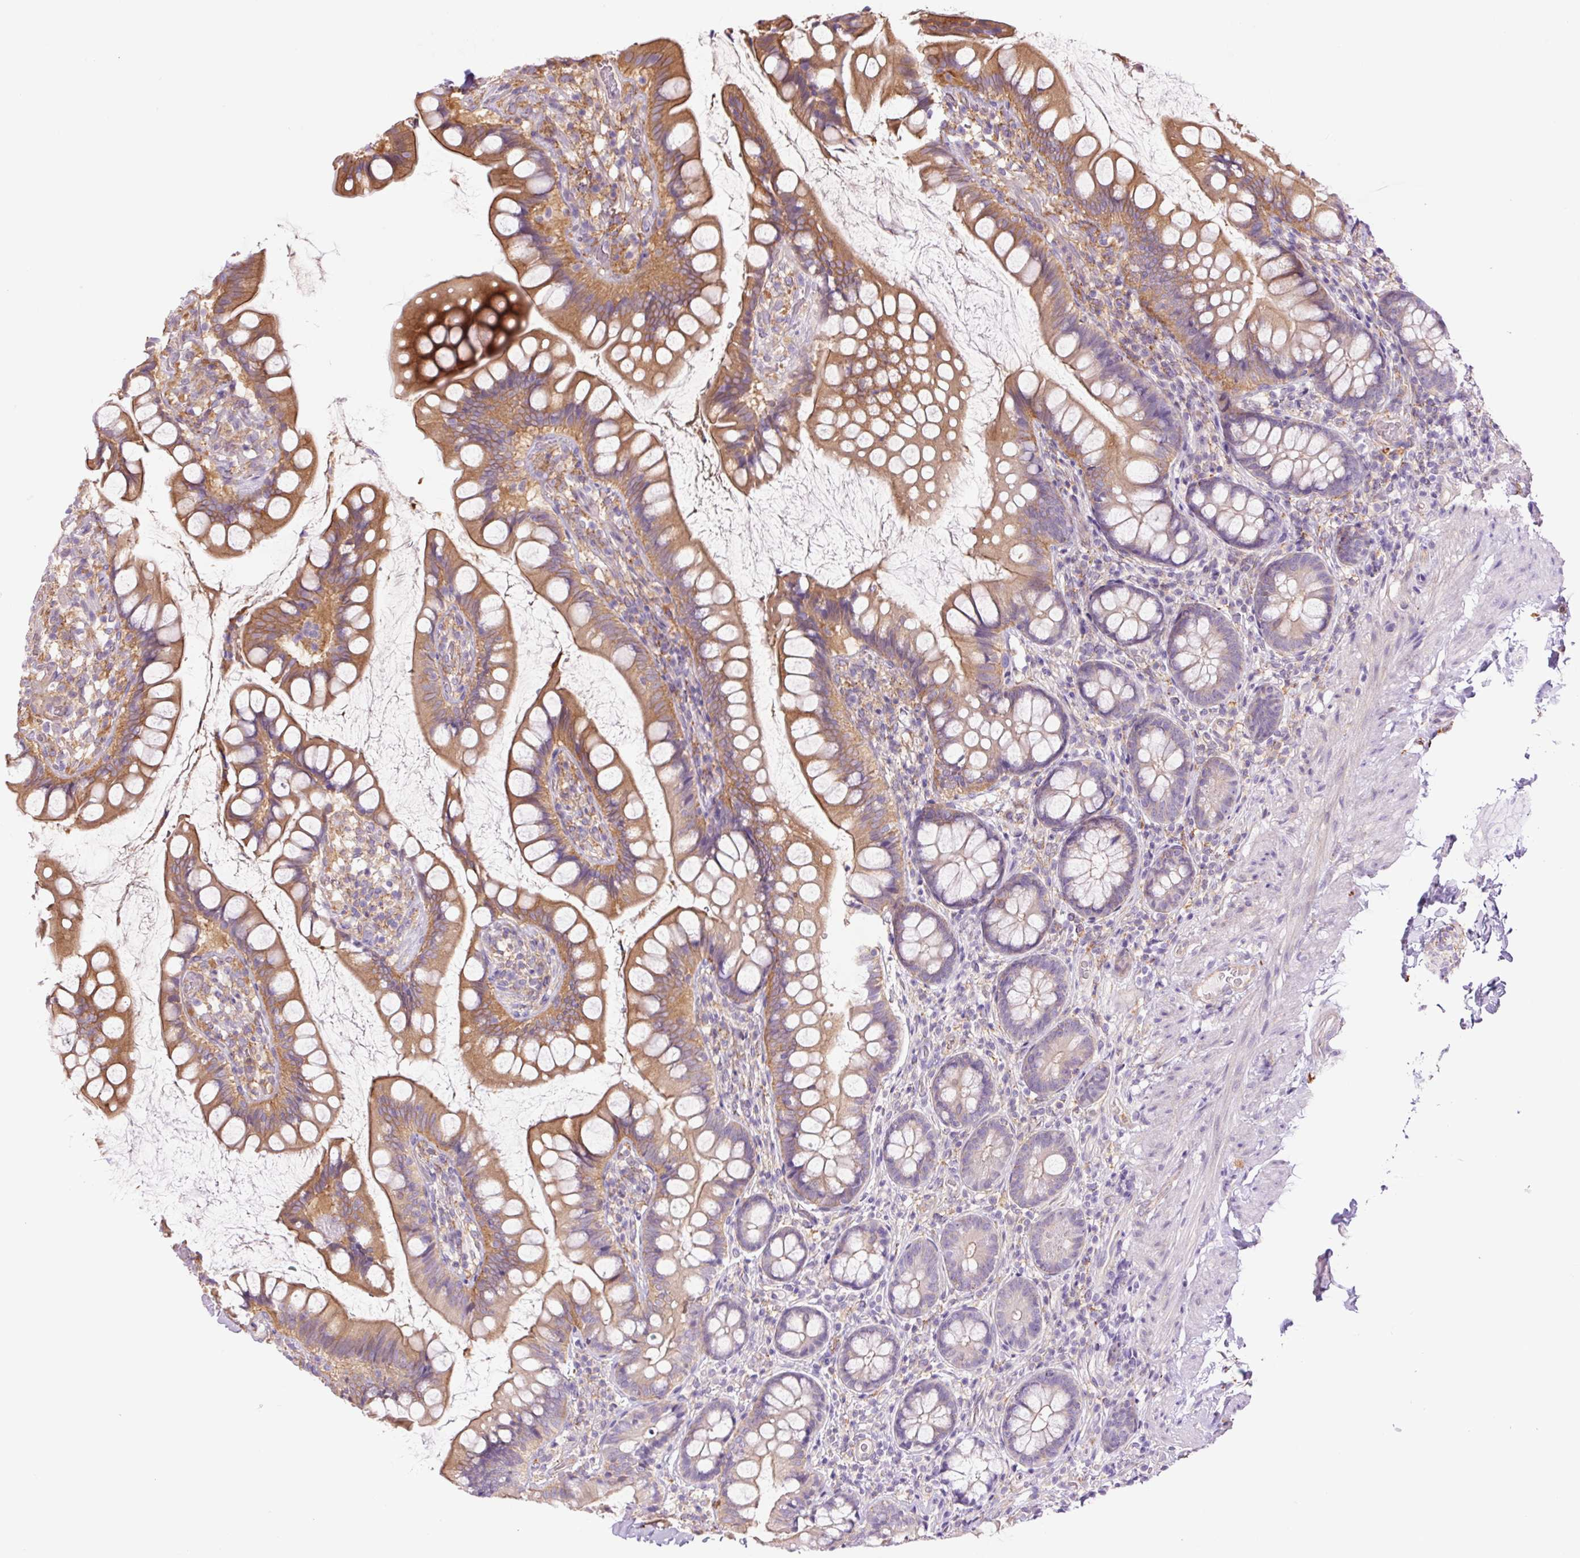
{"staining": {"intensity": "moderate", "quantity": "25%-75%", "location": "cytoplasmic/membranous"}, "tissue": "small intestine", "cell_type": "Glandular cells", "image_type": "normal", "snomed": [{"axis": "morphology", "description": "Normal tissue, NOS"}, {"axis": "topography", "description": "Small intestine"}], "caption": "The immunohistochemical stain shows moderate cytoplasmic/membranous expression in glandular cells of normal small intestine.", "gene": "SH2D6", "patient": {"sex": "male", "age": 70}}